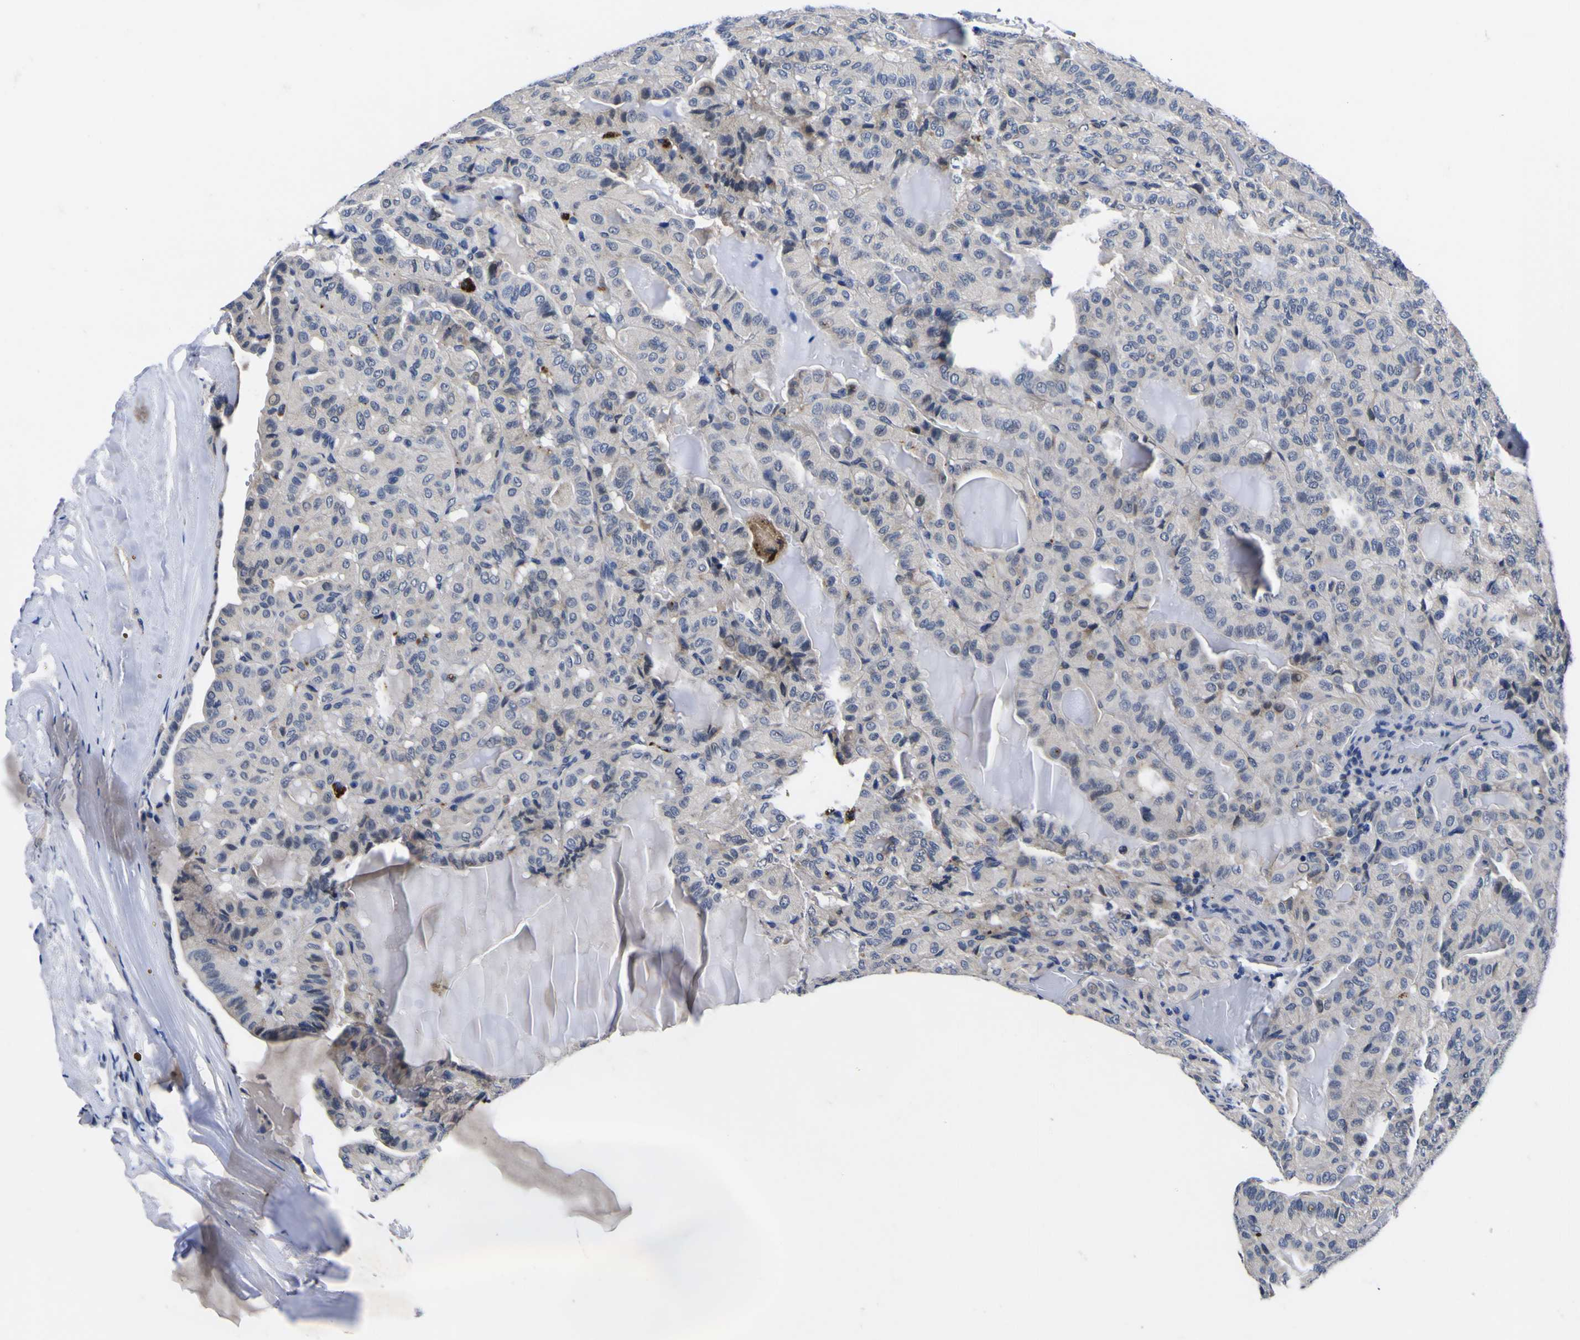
{"staining": {"intensity": "negative", "quantity": "none", "location": "none"}, "tissue": "thyroid cancer", "cell_type": "Tumor cells", "image_type": "cancer", "snomed": [{"axis": "morphology", "description": "Papillary adenocarcinoma, NOS"}, {"axis": "topography", "description": "Thyroid gland"}], "caption": "High magnification brightfield microscopy of thyroid cancer stained with DAB (brown) and counterstained with hematoxylin (blue): tumor cells show no significant positivity. (Immunohistochemistry, brightfield microscopy, high magnification).", "gene": "IGFLR1", "patient": {"sex": "male", "age": 77}}